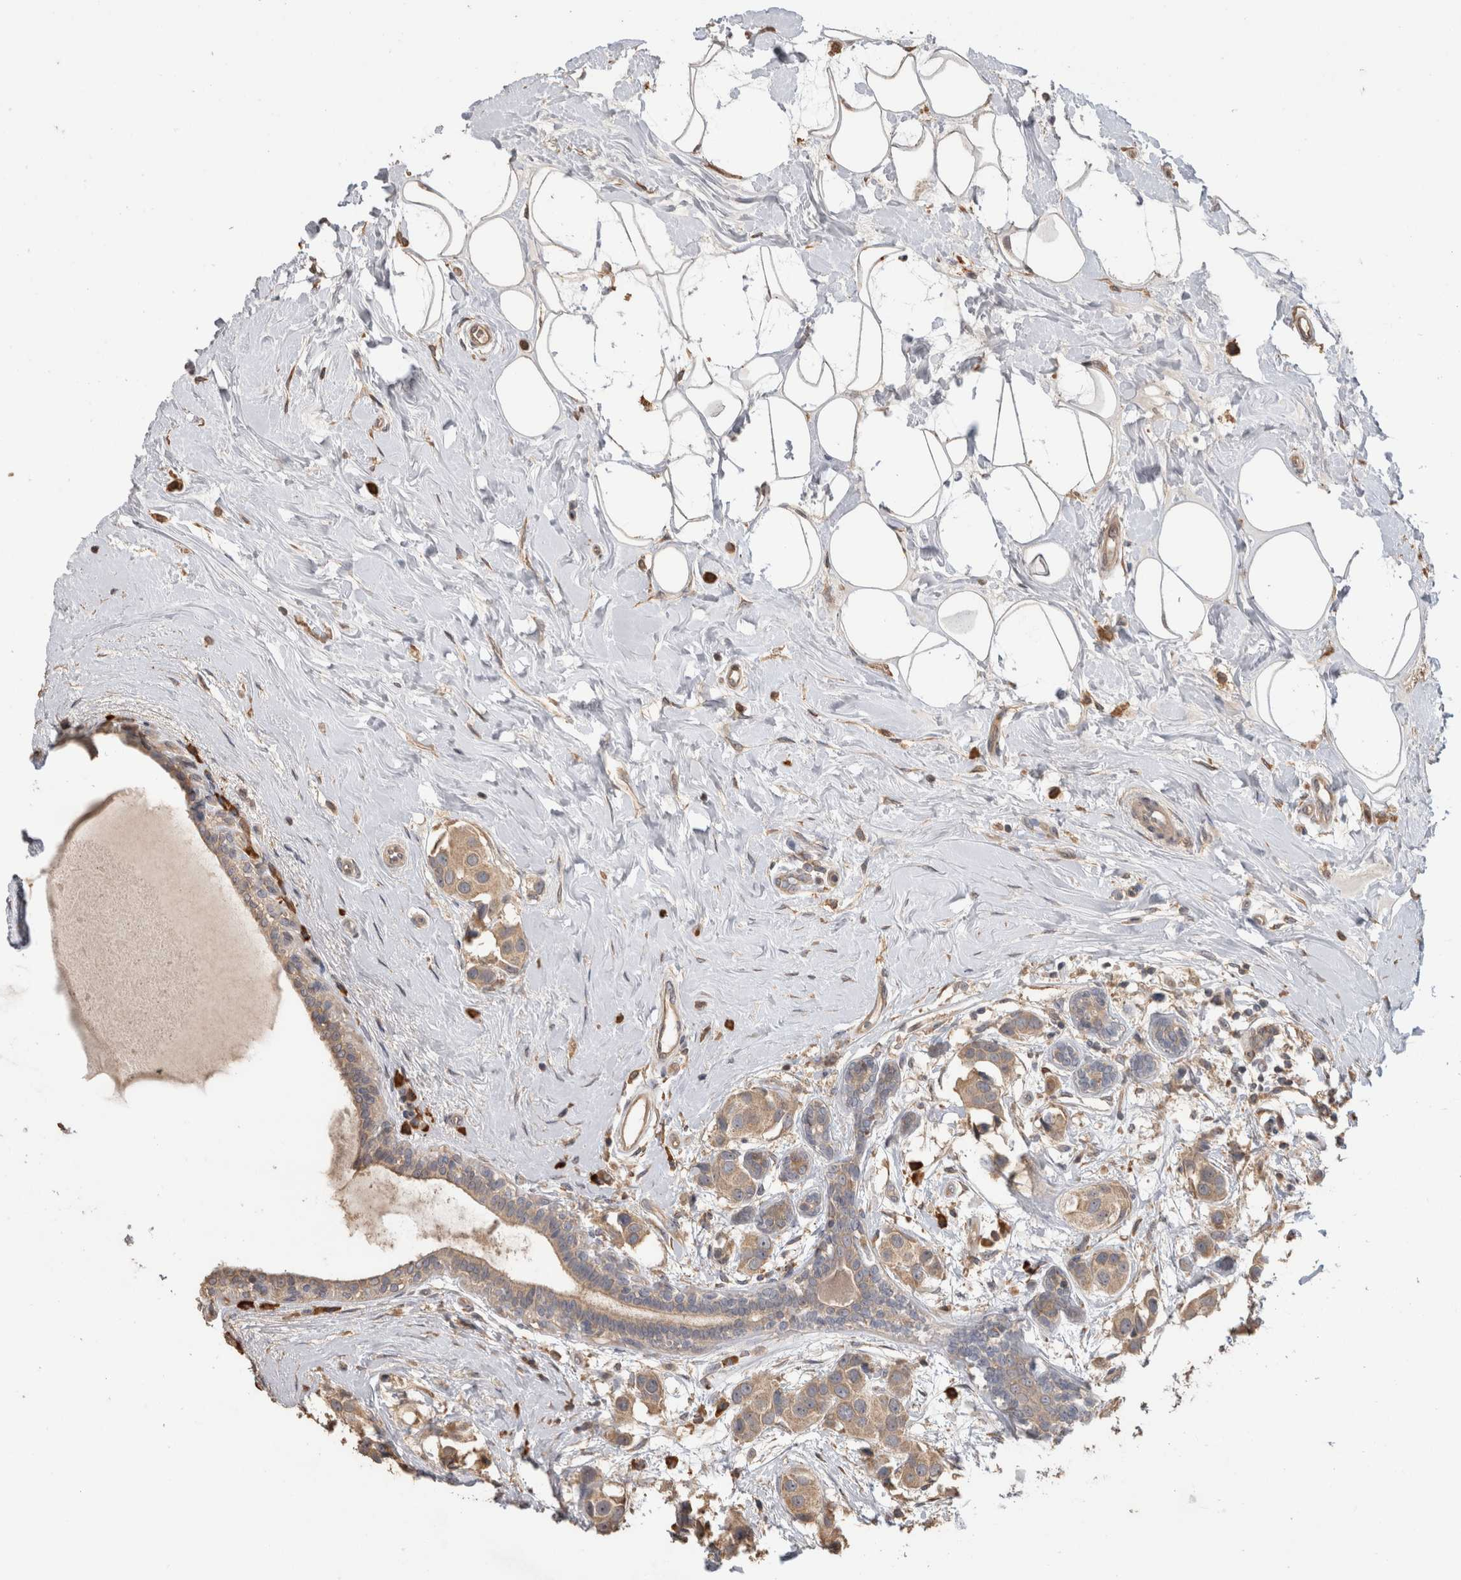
{"staining": {"intensity": "weak", "quantity": ">75%", "location": "cytoplasmic/membranous"}, "tissue": "breast cancer", "cell_type": "Tumor cells", "image_type": "cancer", "snomed": [{"axis": "morphology", "description": "Normal tissue, NOS"}, {"axis": "morphology", "description": "Duct carcinoma"}, {"axis": "topography", "description": "Breast"}], "caption": "The micrograph demonstrates a brown stain indicating the presence of a protein in the cytoplasmic/membranous of tumor cells in breast cancer. (Brightfield microscopy of DAB IHC at high magnification).", "gene": "TBCE", "patient": {"sex": "female", "age": 39}}